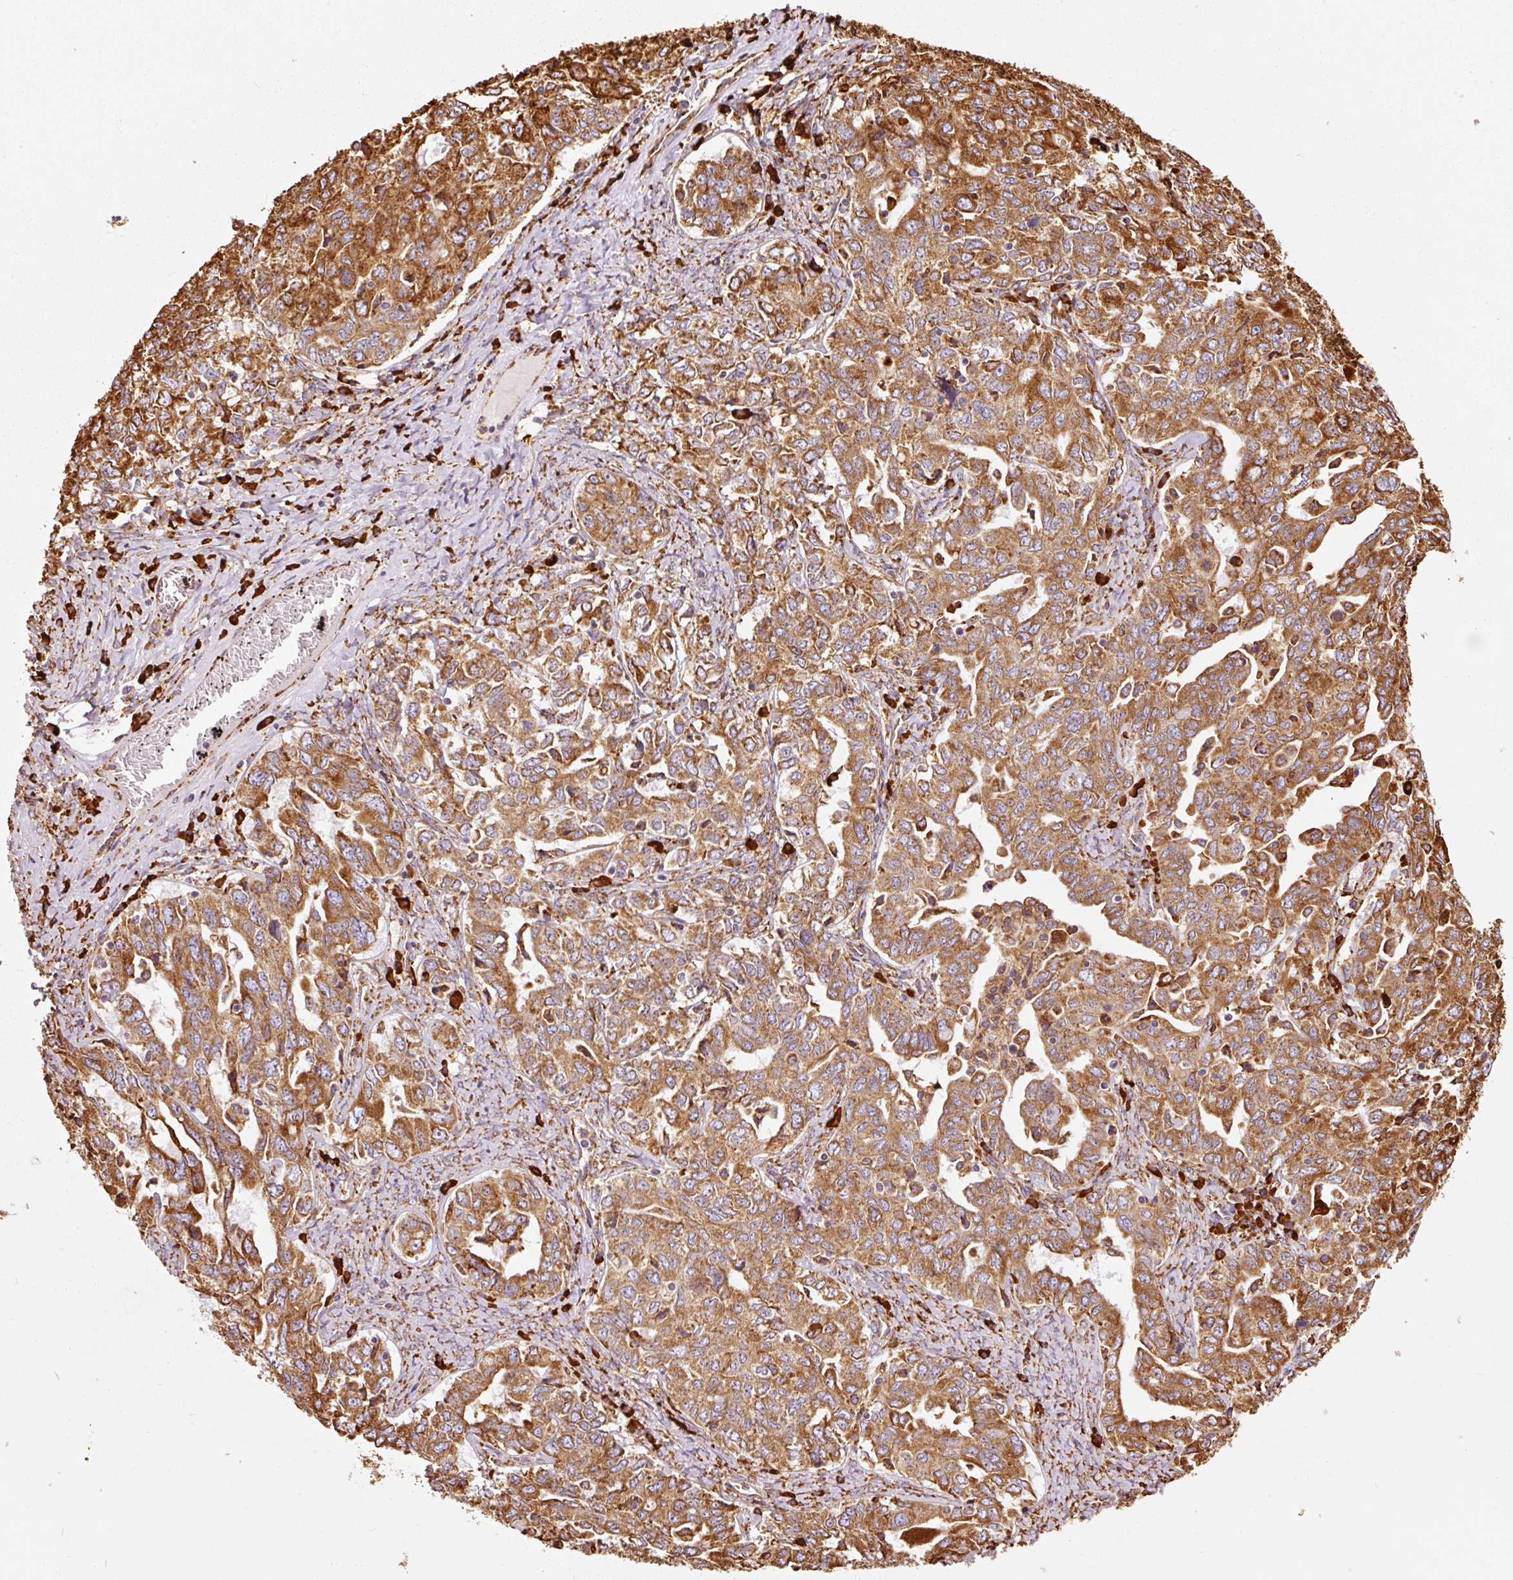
{"staining": {"intensity": "strong", "quantity": ">75%", "location": "cytoplasmic/membranous"}, "tissue": "ovarian cancer", "cell_type": "Tumor cells", "image_type": "cancer", "snomed": [{"axis": "morphology", "description": "Carcinoma, endometroid"}, {"axis": "topography", "description": "Ovary"}], "caption": "Tumor cells display high levels of strong cytoplasmic/membranous expression in about >75% of cells in human ovarian endometroid carcinoma.", "gene": "KLC1", "patient": {"sex": "female", "age": 62}}